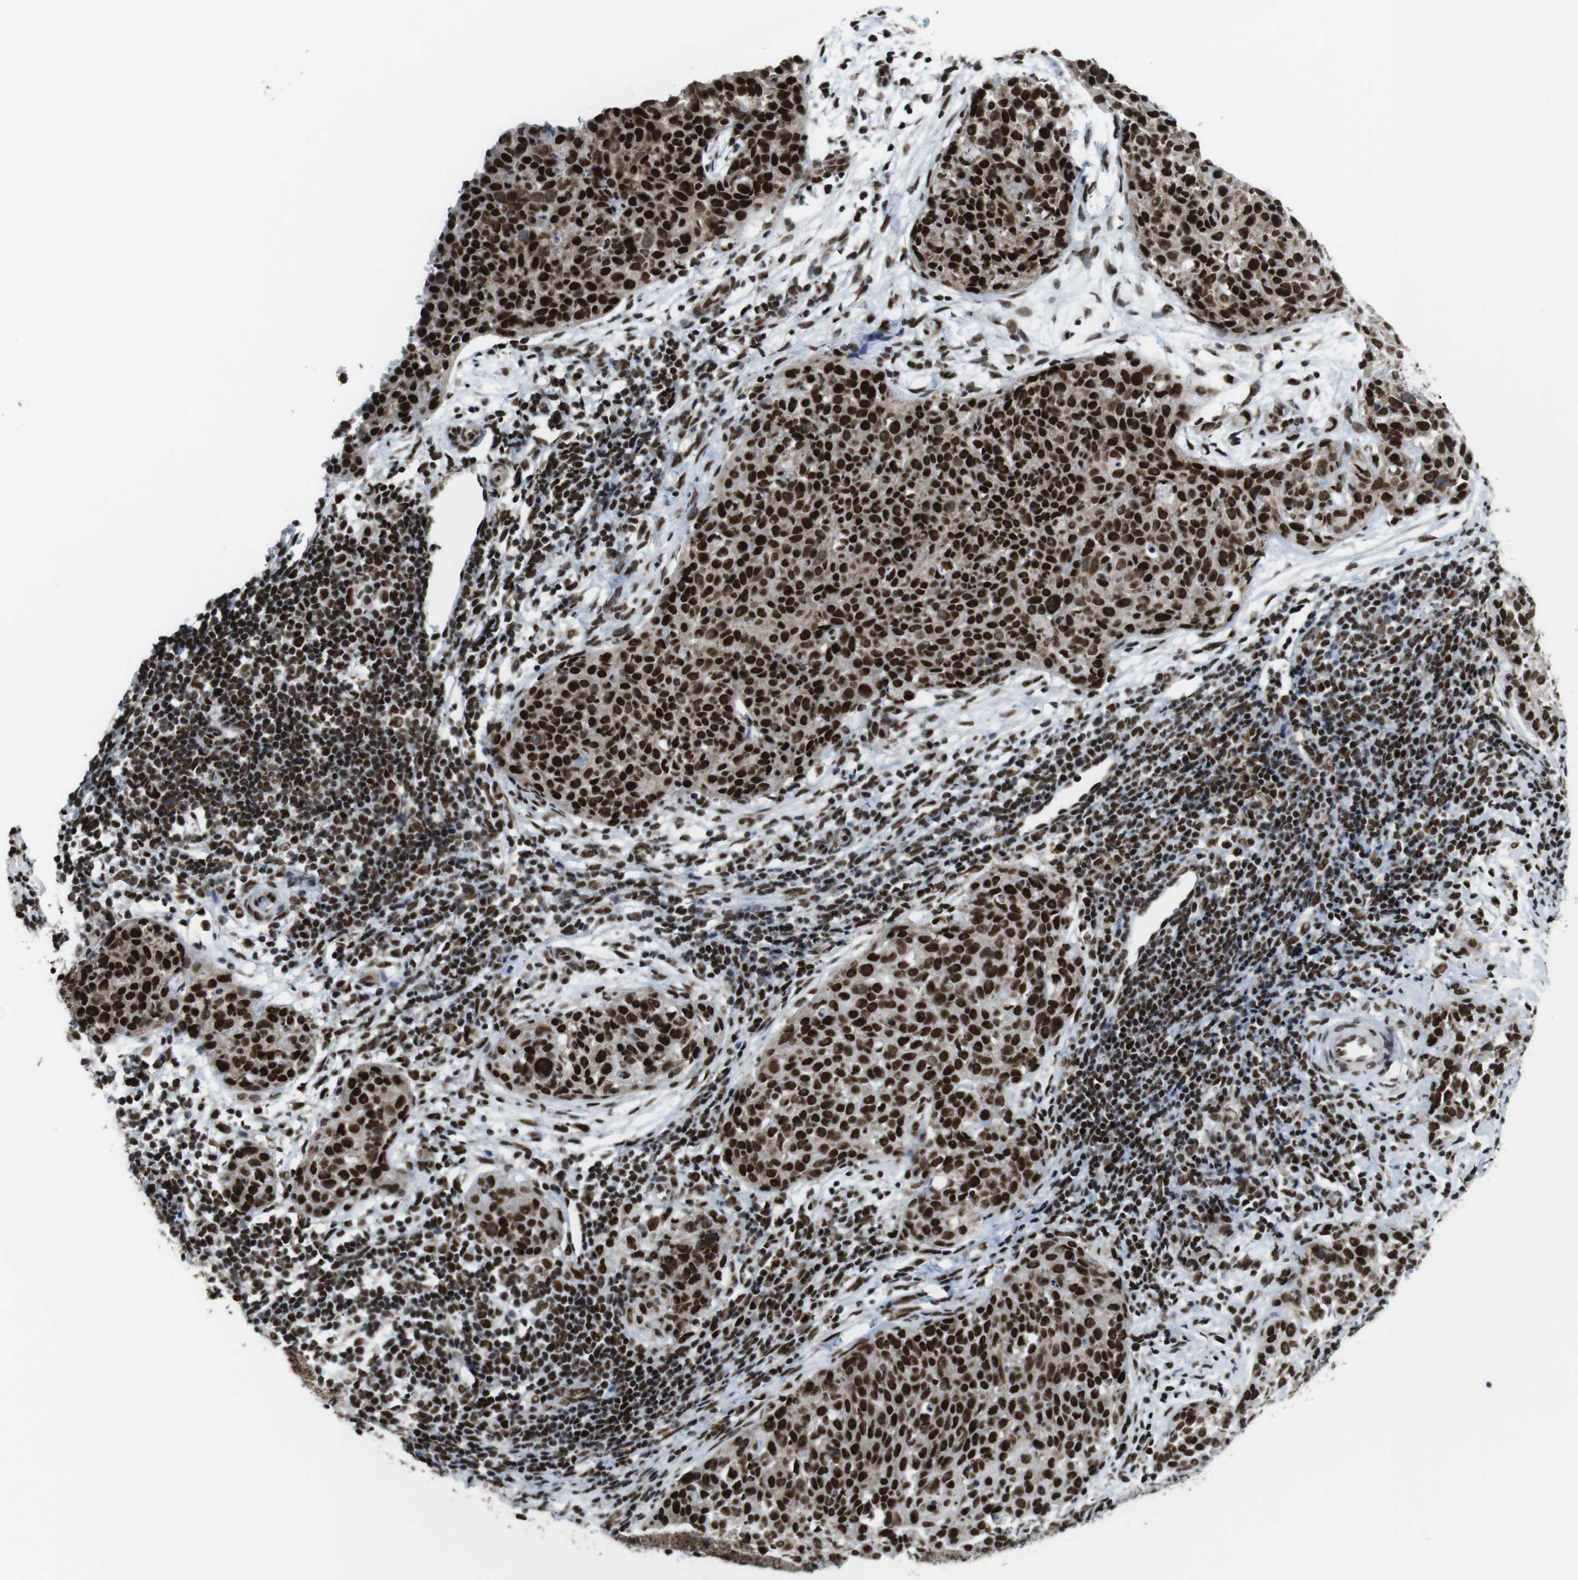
{"staining": {"intensity": "strong", "quantity": ">75%", "location": "nuclear"}, "tissue": "cervical cancer", "cell_type": "Tumor cells", "image_type": "cancer", "snomed": [{"axis": "morphology", "description": "Squamous cell carcinoma, NOS"}, {"axis": "topography", "description": "Cervix"}], "caption": "Immunohistochemistry (IHC) histopathology image of neoplastic tissue: human squamous cell carcinoma (cervical) stained using IHC reveals high levels of strong protein expression localized specifically in the nuclear of tumor cells, appearing as a nuclear brown color.", "gene": "ROMO1", "patient": {"sex": "female", "age": 38}}